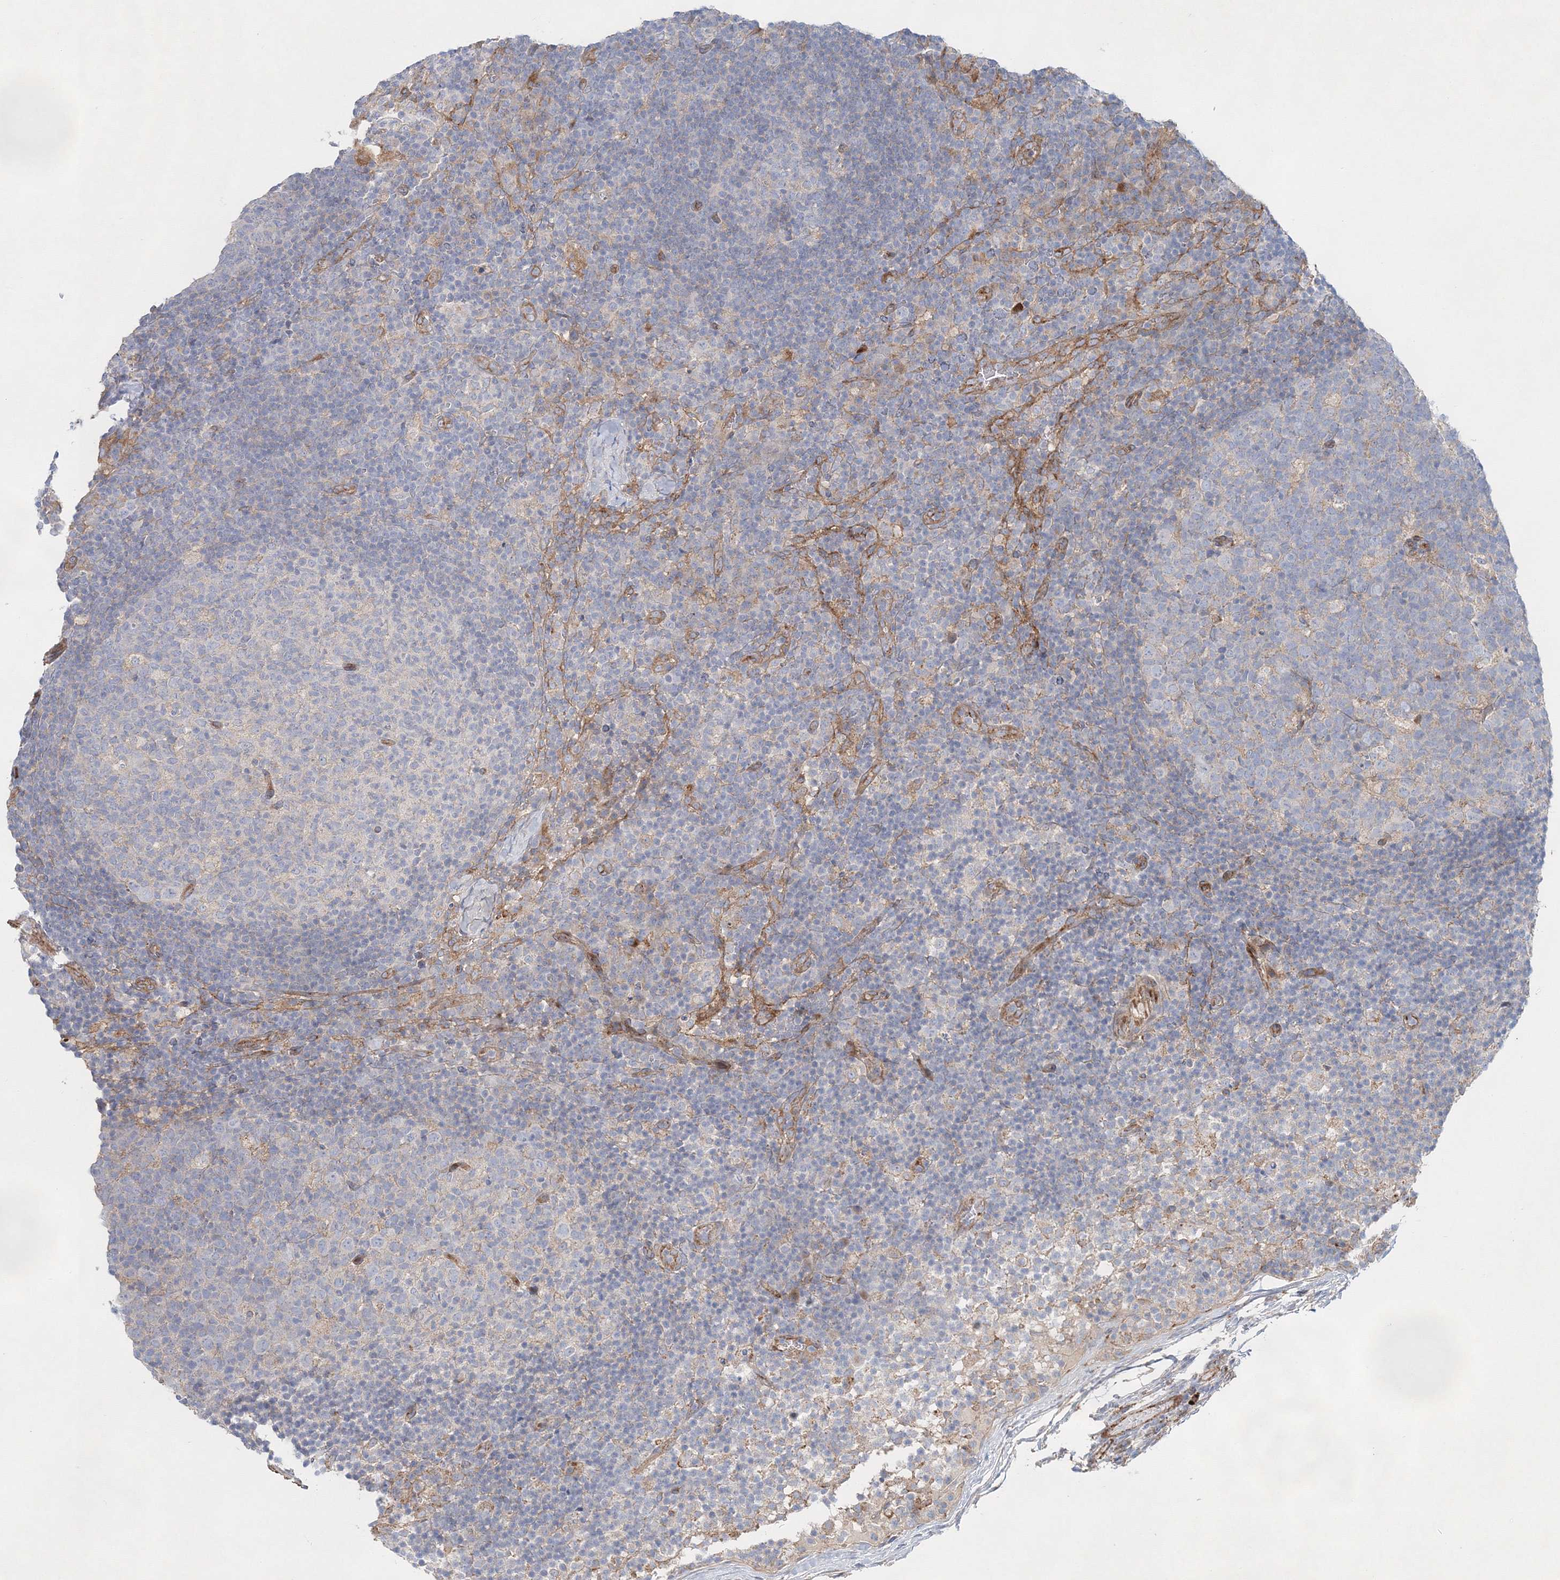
{"staining": {"intensity": "negative", "quantity": "none", "location": "none"}, "tissue": "lymph node", "cell_type": "Germinal center cells", "image_type": "normal", "snomed": [{"axis": "morphology", "description": "Normal tissue, NOS"}, {"axis": "morphology", "description": "Inflammation, NOS"}, {"axis": "topography", "description": "Lymph node"}], "caption": "An immunohistochemistry histopathology image of benign lymph node is shown. There is no staining in germinal center cells of lymph node. Brightfield microscopy of IHC stained with DAB (3,3'-diaminobenzidine) (brown) and hematoxylin (blue), captured at high magnification.", "gene": "ZFYVE16", "patient": {"sex": "male", "age": 55}}